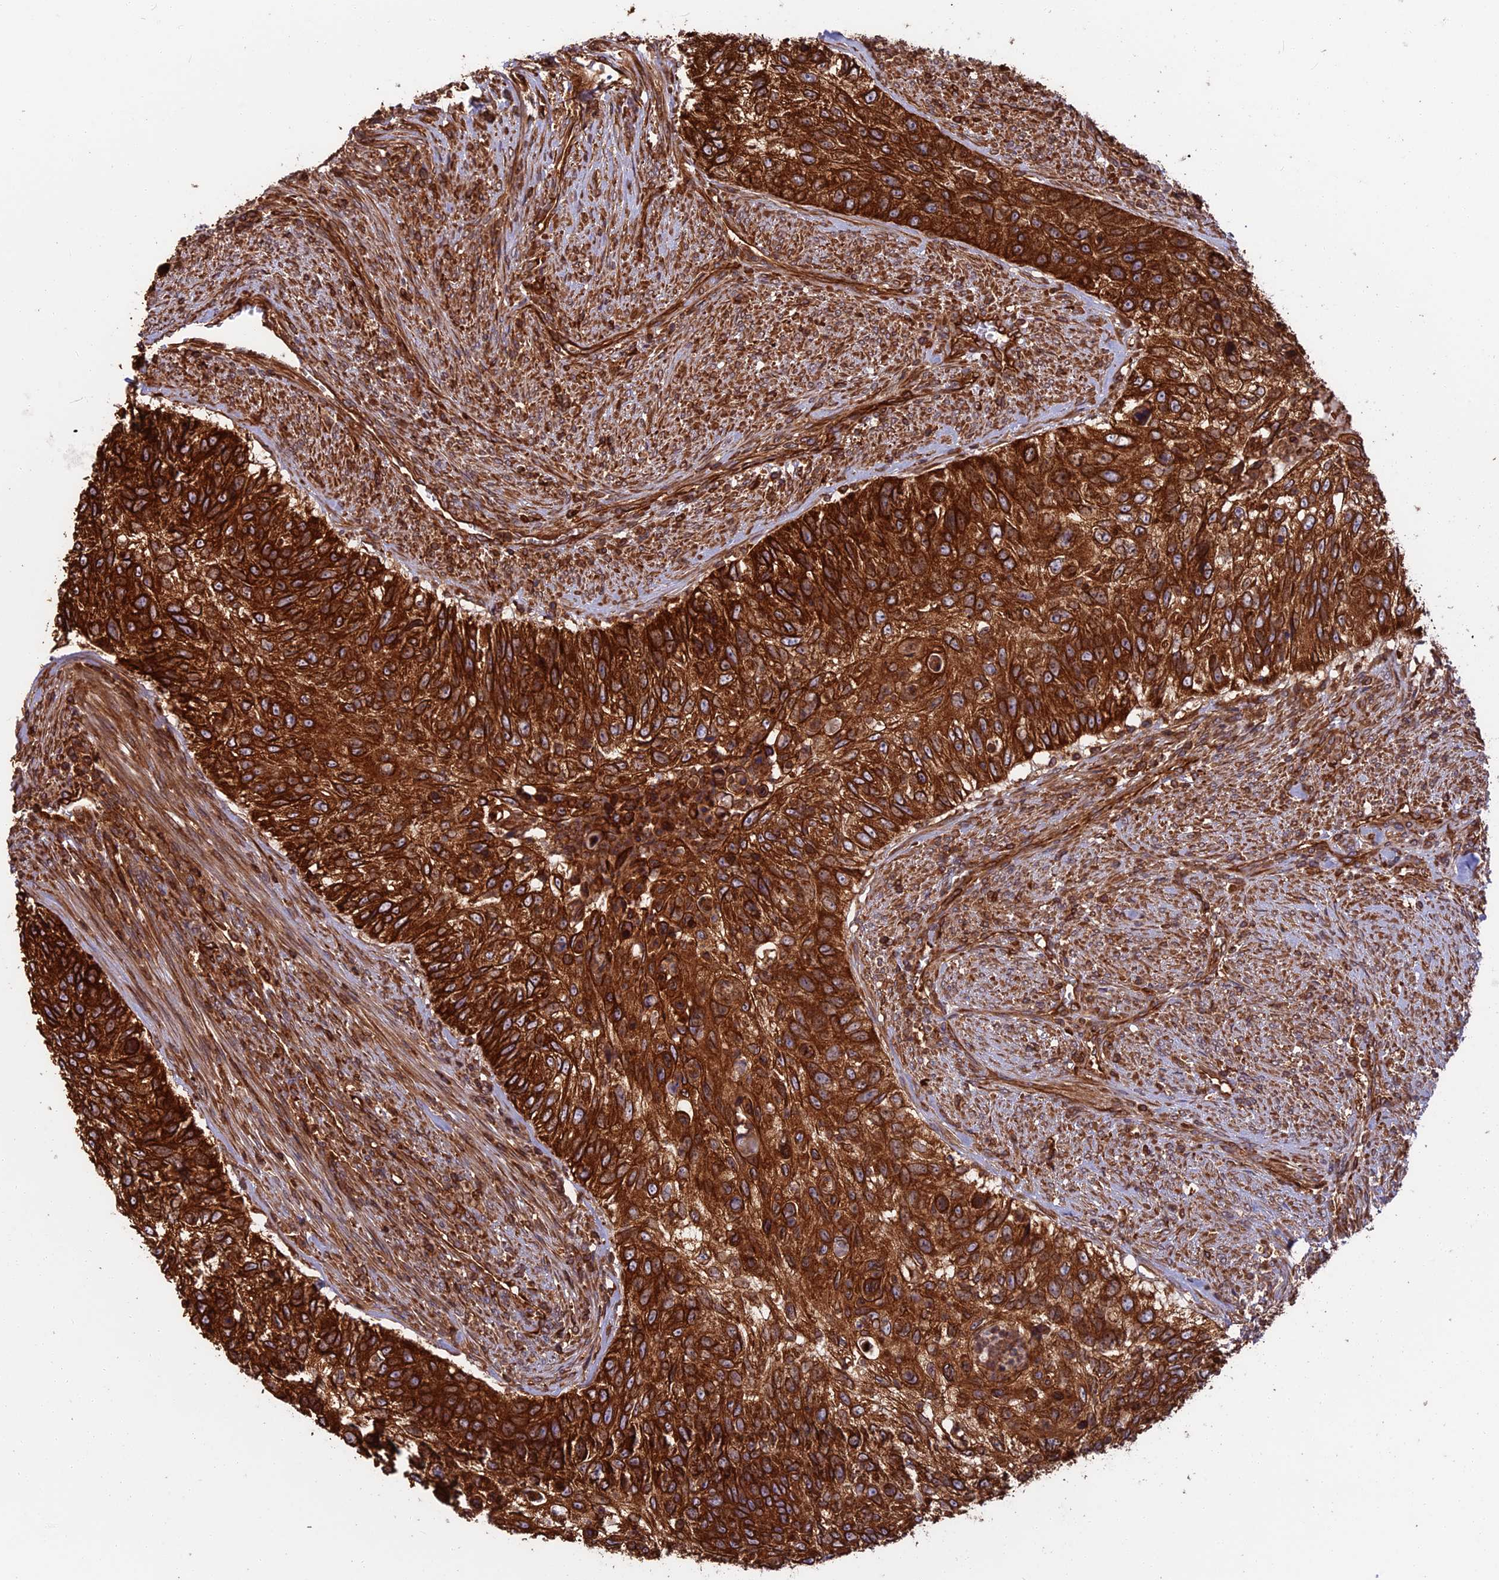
{"staining": {"intensity": "strong", "quantity": ">75%", "location": "cytoplasmic/membranous"}, "tissue": "urothelial cancer", "cell_type": "Tumor cells", "image_type": "cancer", "snomed": [{"axis": "morphology", "description": "Urothelial carcinoma, High grade"}, {"axis": "topography", "description": "Urinary bladder"}], "caption": "A histopathology image showing strong cytoplasmic/membranous positivity in about >75% of tumor cells in urothelial cancer, as visualized by brown immunohistochemical staining.", "gene": "WDR1", "patient": {"sex": "female", "age": 60}}